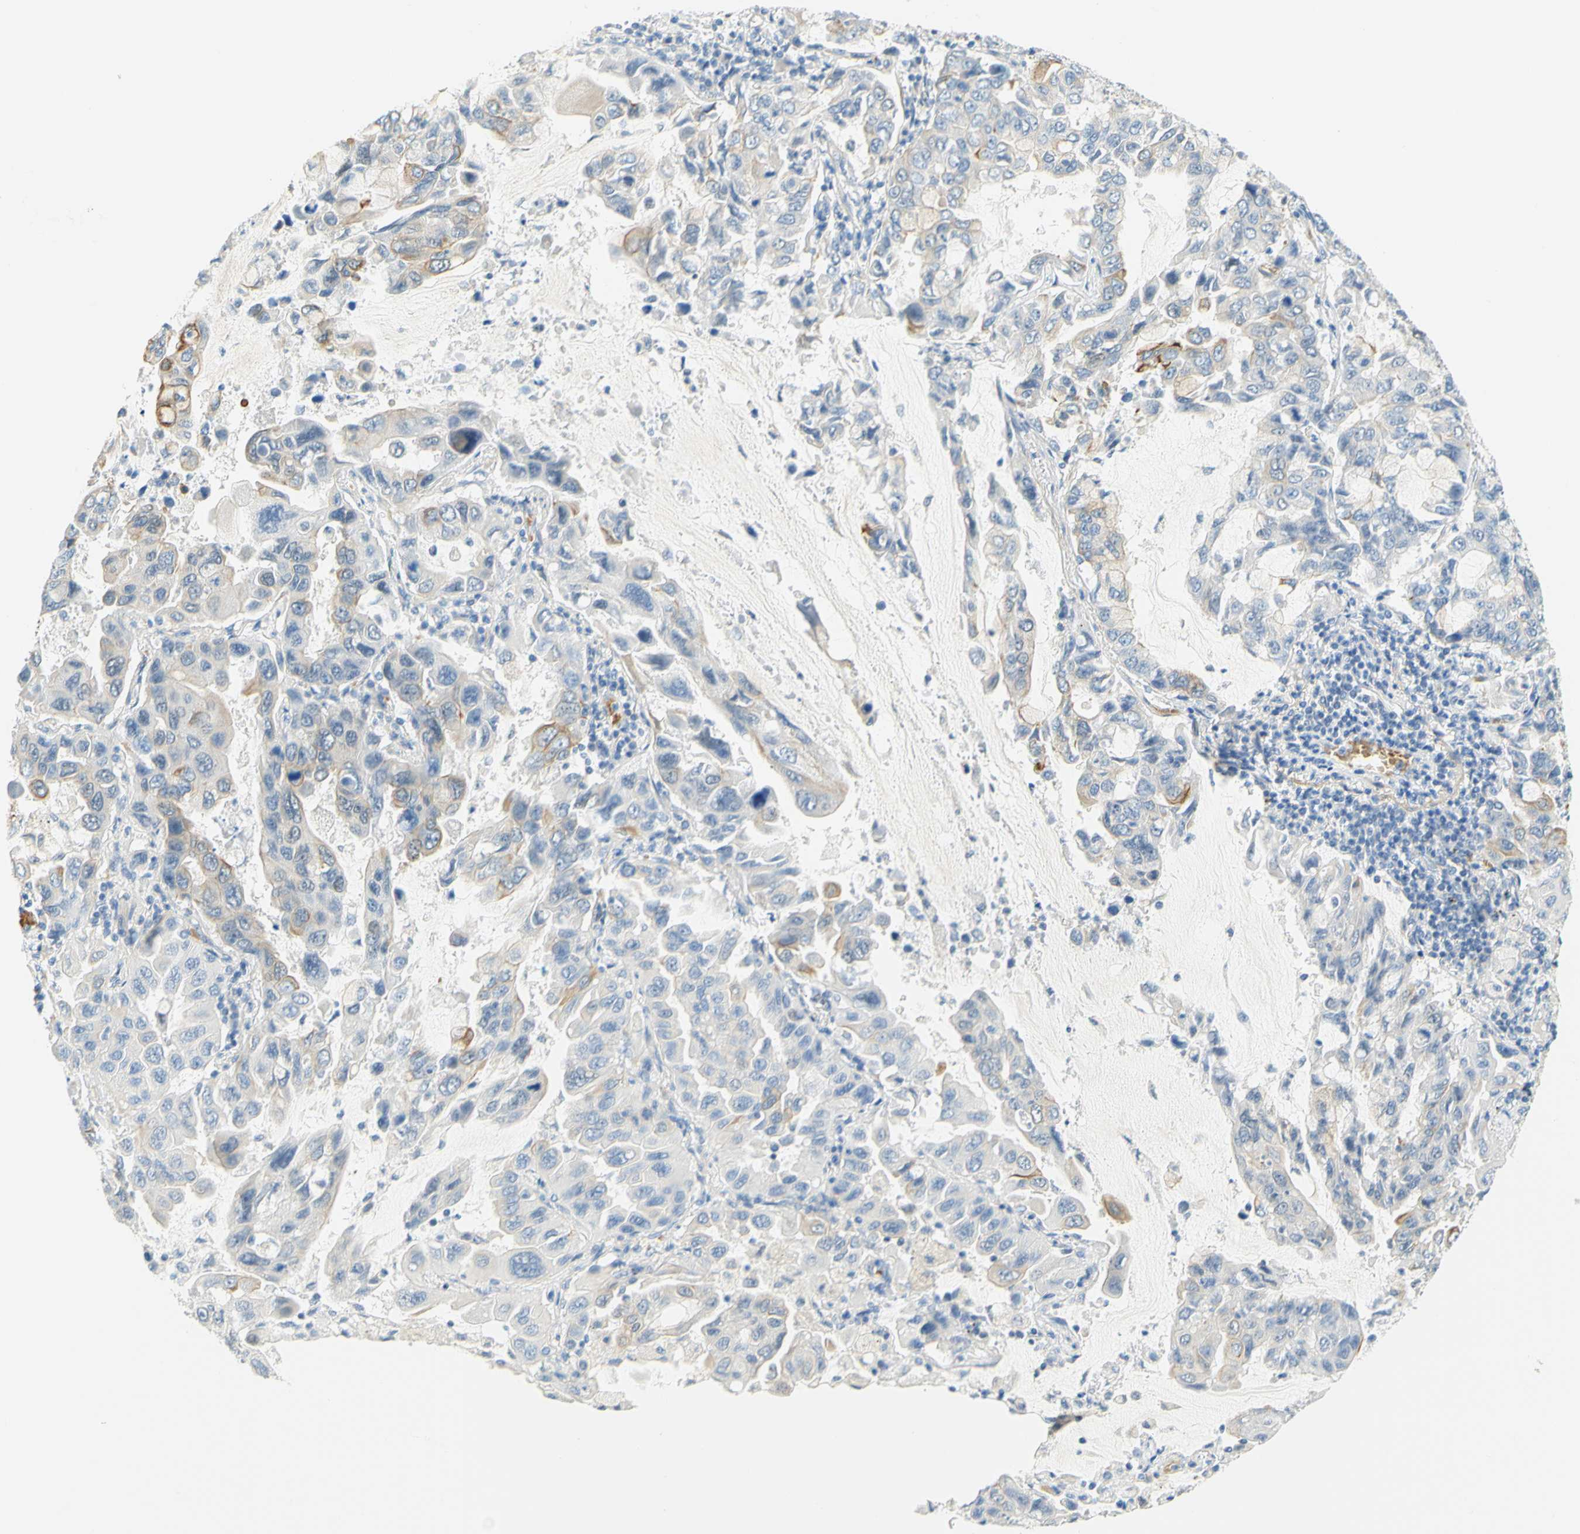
{"staining": {"intensity": "moderate", "quantity": "<25%", "location": "cytoplasmic/membranous"}, "tissue": "lung cancer", "cell_type": "Tumor cells", "image_type": "cancer", "snomed": [{"axis": "morphology", "description": "Adenocarcinoma, NOS"}, {"axis": "topography", "description": "Lung"}], "caption": "A micrograph of human lung cancer (adenocarcinoma) stained for a protein exhibits moderate cytoplasmic/membranous brown staining in tumor cells.", "gene": "ENTREP2", "patient": {"sex": "male", "age": 64}}